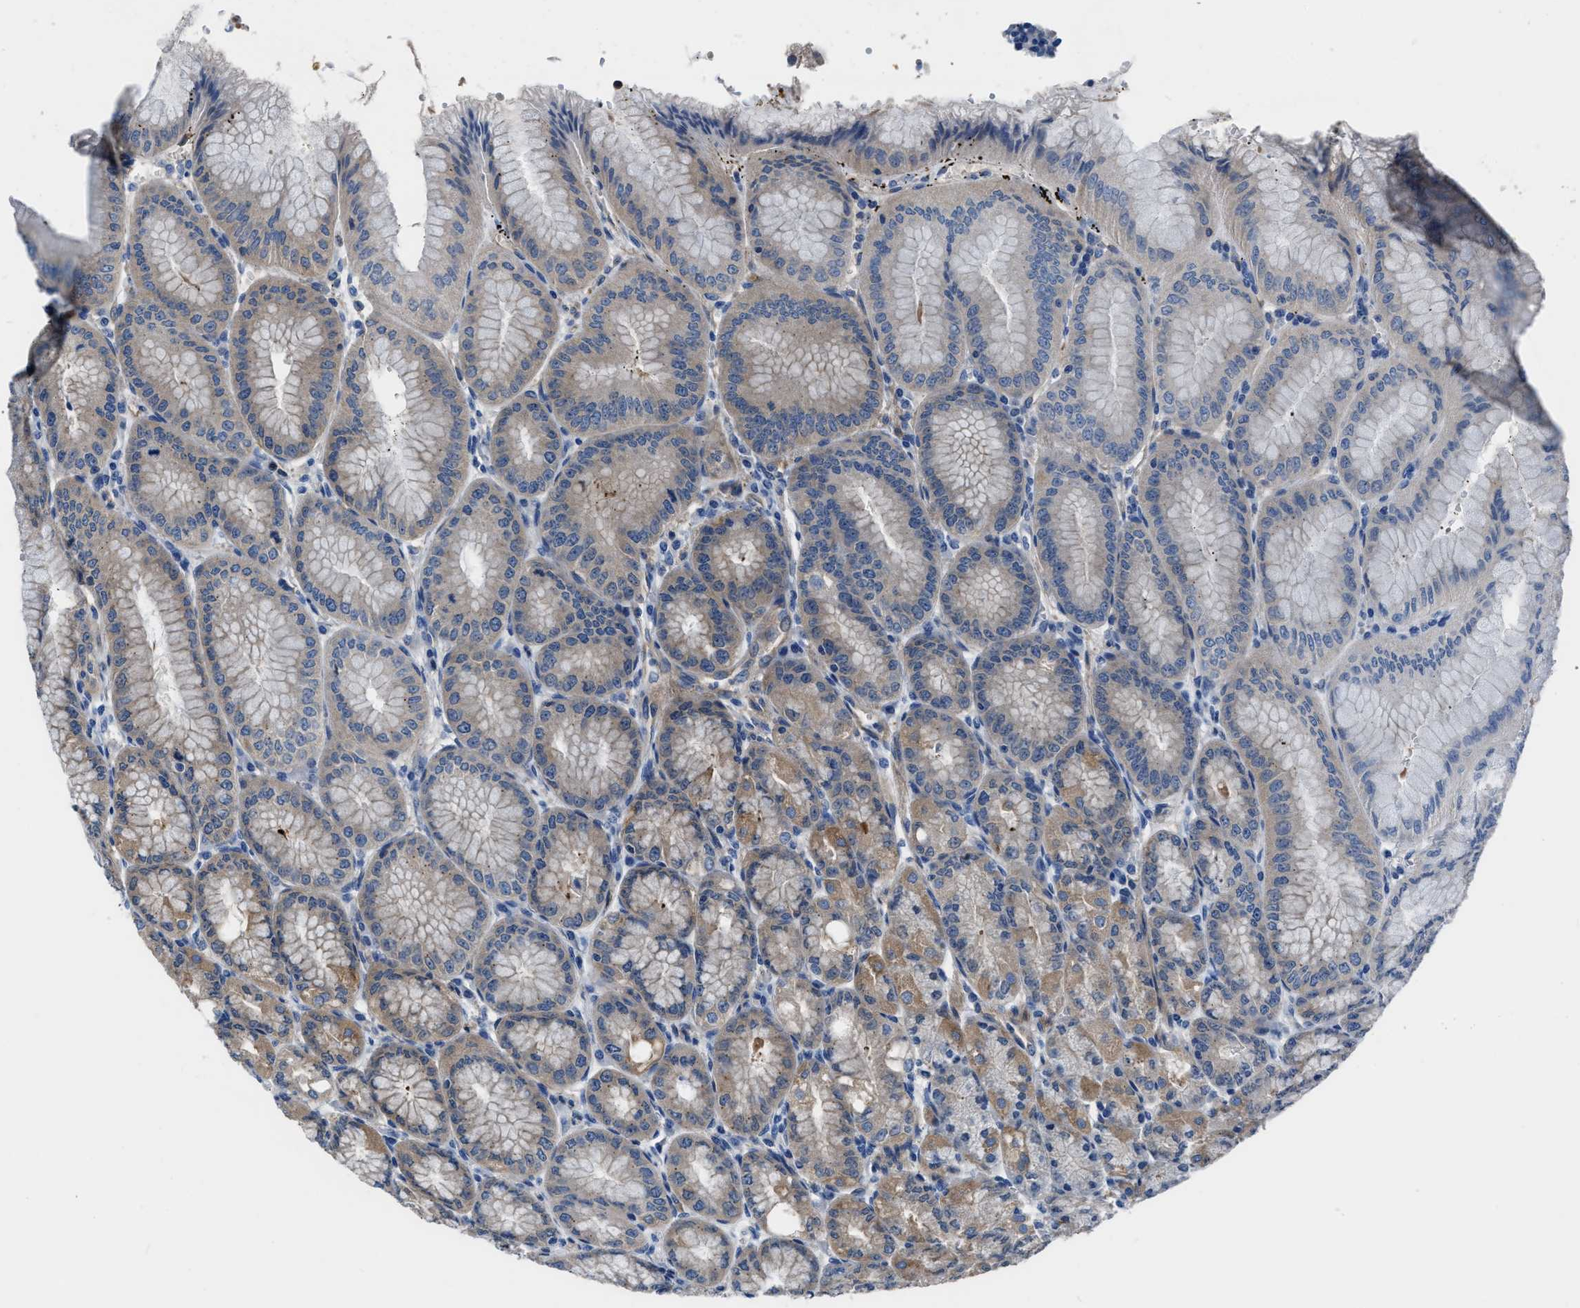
{"staining": {"intensity": "strong", "quantity": "25%-75%", "location": "cytoplasmic/membranous"}, "tissue": "stomach", "cell_type": "Glandular cells", "image_type": "normal", "snomed": [{"axis": "morphology", "description": "Normal tissue, NOS"}, {"axis": "topography", "description": "Stomach, lower"}], "caption": "Stomach stained with DAB IHC displays high levels of strong cytoplasmic/membranous staining in approximately 25%-75% of glandular cells.", "gene": "PFKP", "patient": {"sex": "male", "age": 71}}